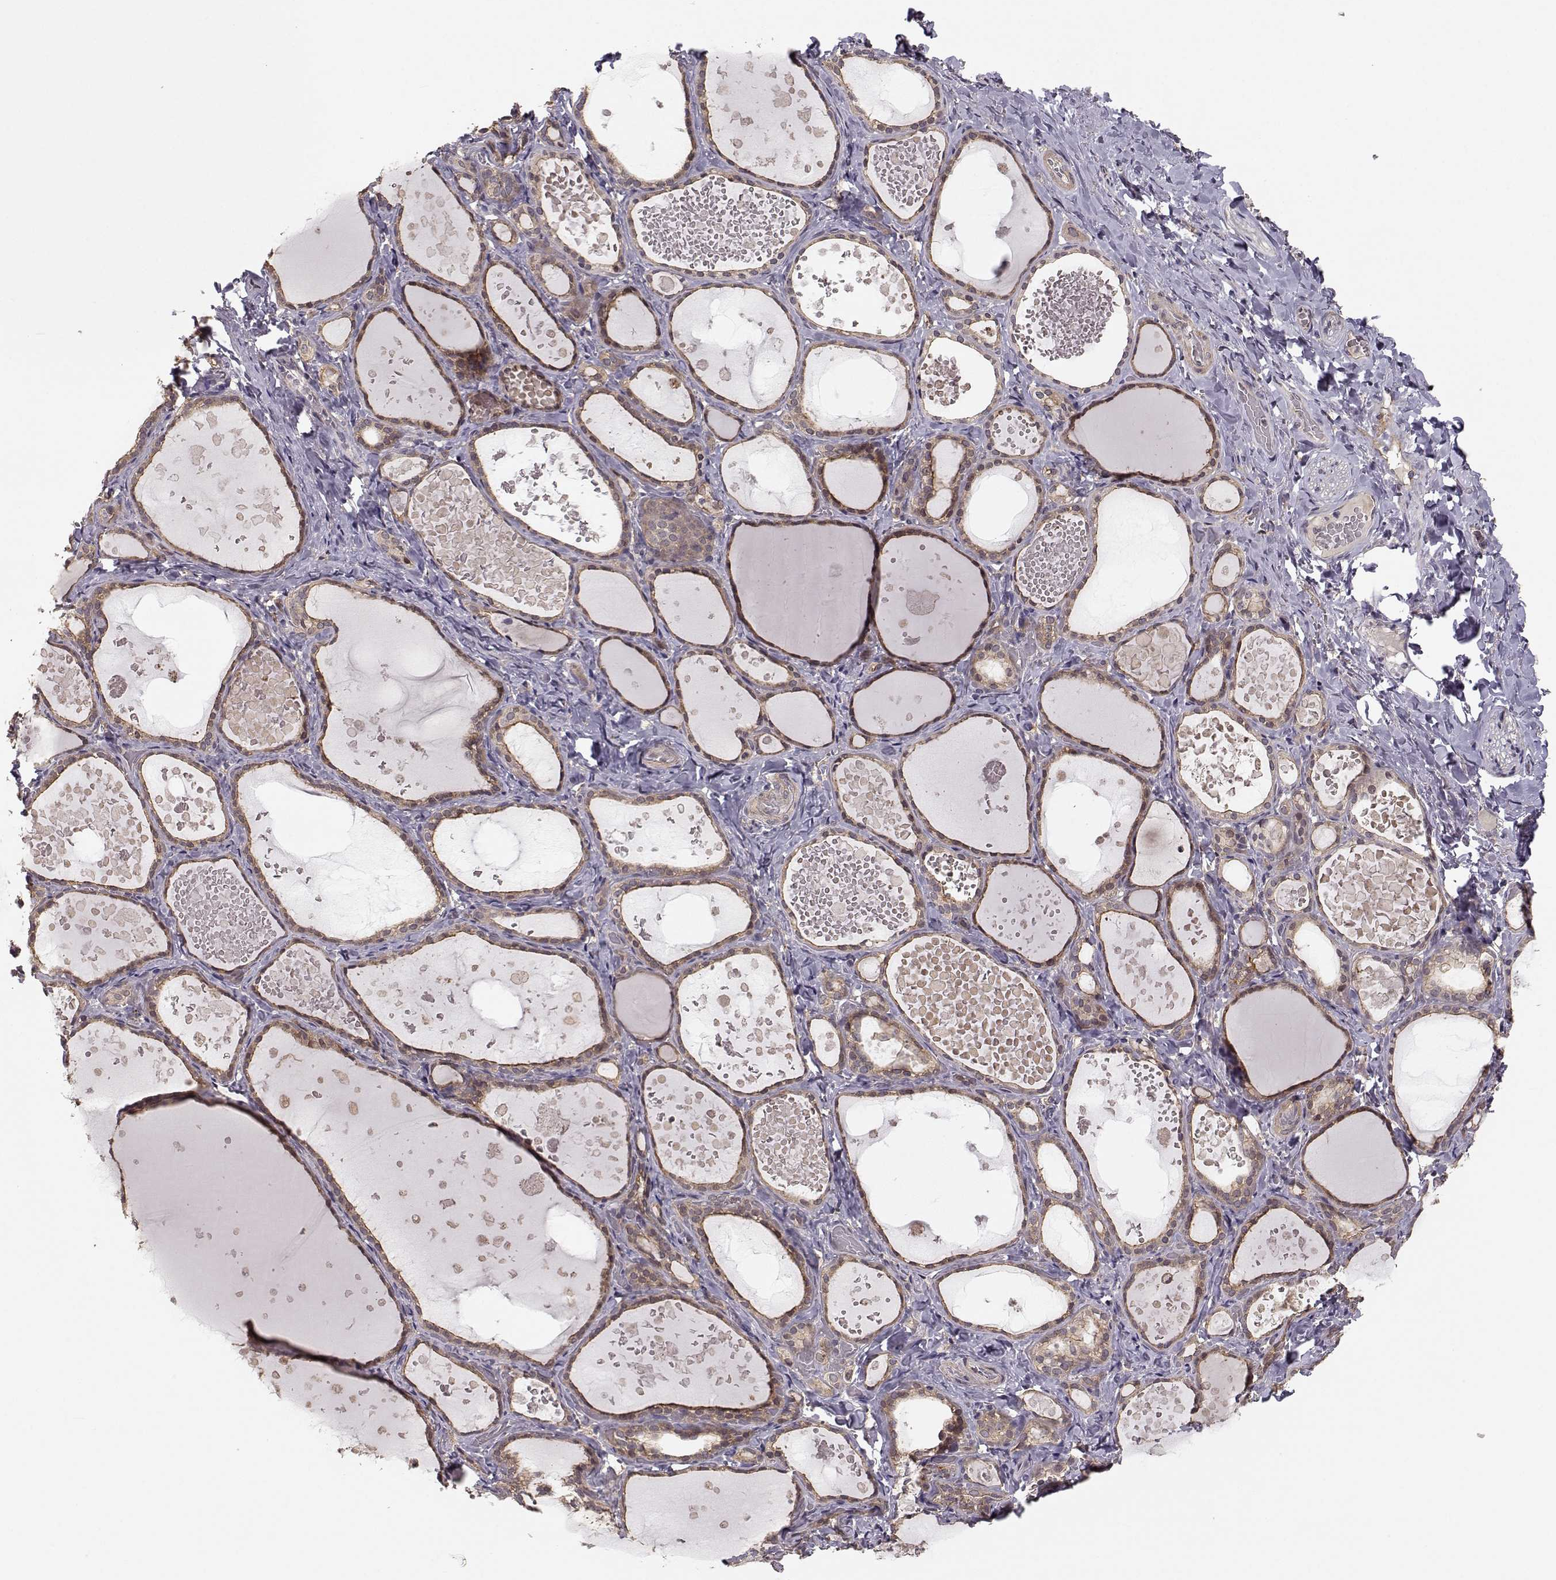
{"staining": {"intensity": "weak", "quantity": "25%-75%", "location": "cytoplasmic/membranous"}, "tissue": "thyroid gland", "cell_type": "Glandular cells", "image_type": "normal", "snomed": [{"axis": "morphology", "description": "Normal tissue, NOS"}, {"axis": "topography", "description": "Thyroid gland"}], "caption": "The image demonstrates immunohistochemical staining of unremarkable thyroid gland. There is weak cytoplasmic/membranous staining is appreciated in approximately 25%-75% of glandular cells.", "gene": "PLEKHG3", "patient": {"sex": "female", "age": 56}}